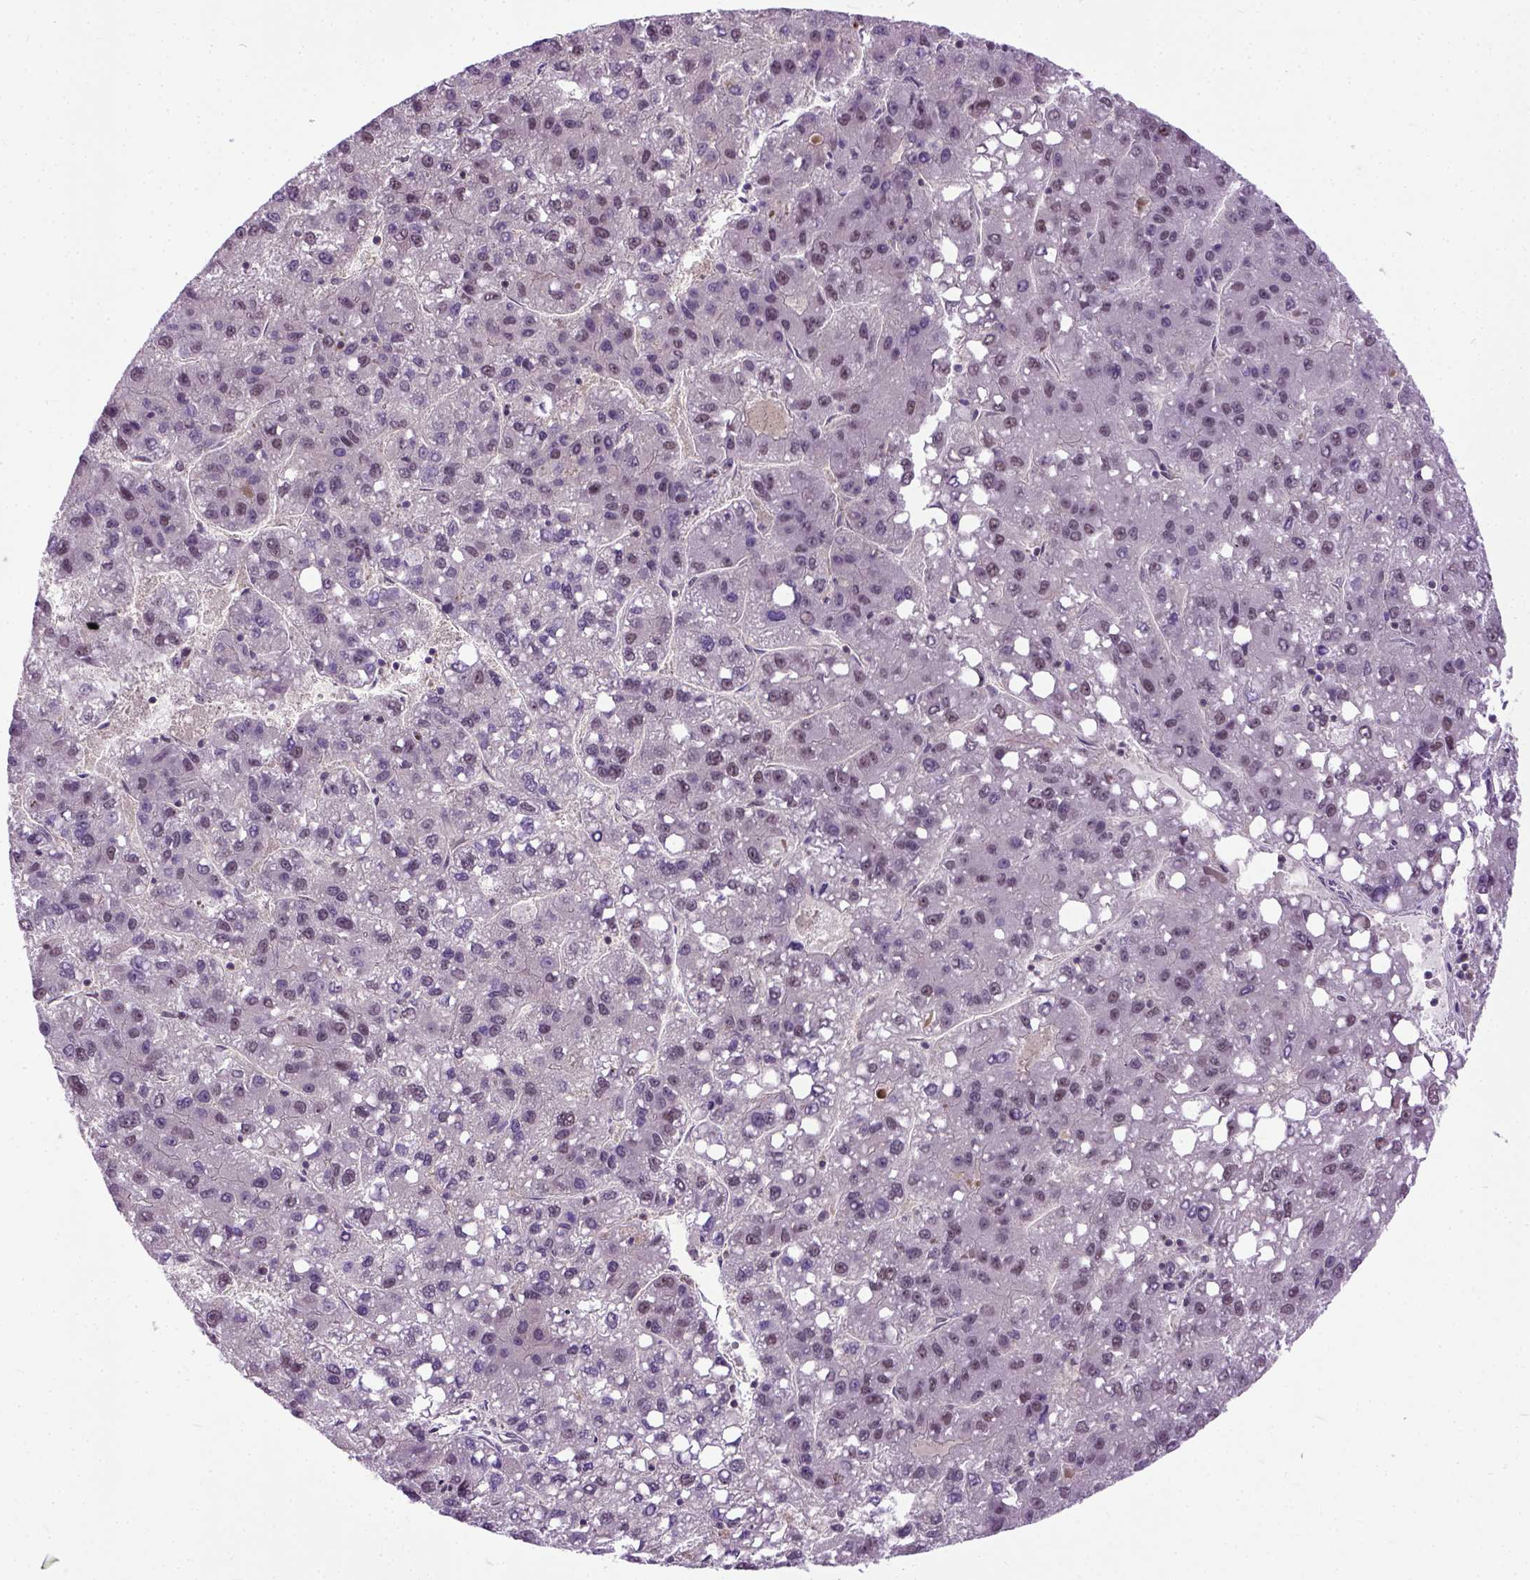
{"staining": {"intensity": "moderate", "quantity": "<25%", "location": "nuclear"}, "tissue": "liver cancer", "cell_type": "Tumor cells", "image_type": "cancer", "snomed": [{"axis": "morphology", "description": "Carcinoma, Hepatocellular, NOS"}, {"axis": "topography", "description": "Liver"}], "caption": "The photomicrograph shows a brown stain indicating the presence of a protein in the nuclear of tumor cells in liver cancer. (brown staining indicates protein expression, while blue staining denotes nuclei).", "gene": "UBA3", "patient": {"sex": "female", "age": 82}}